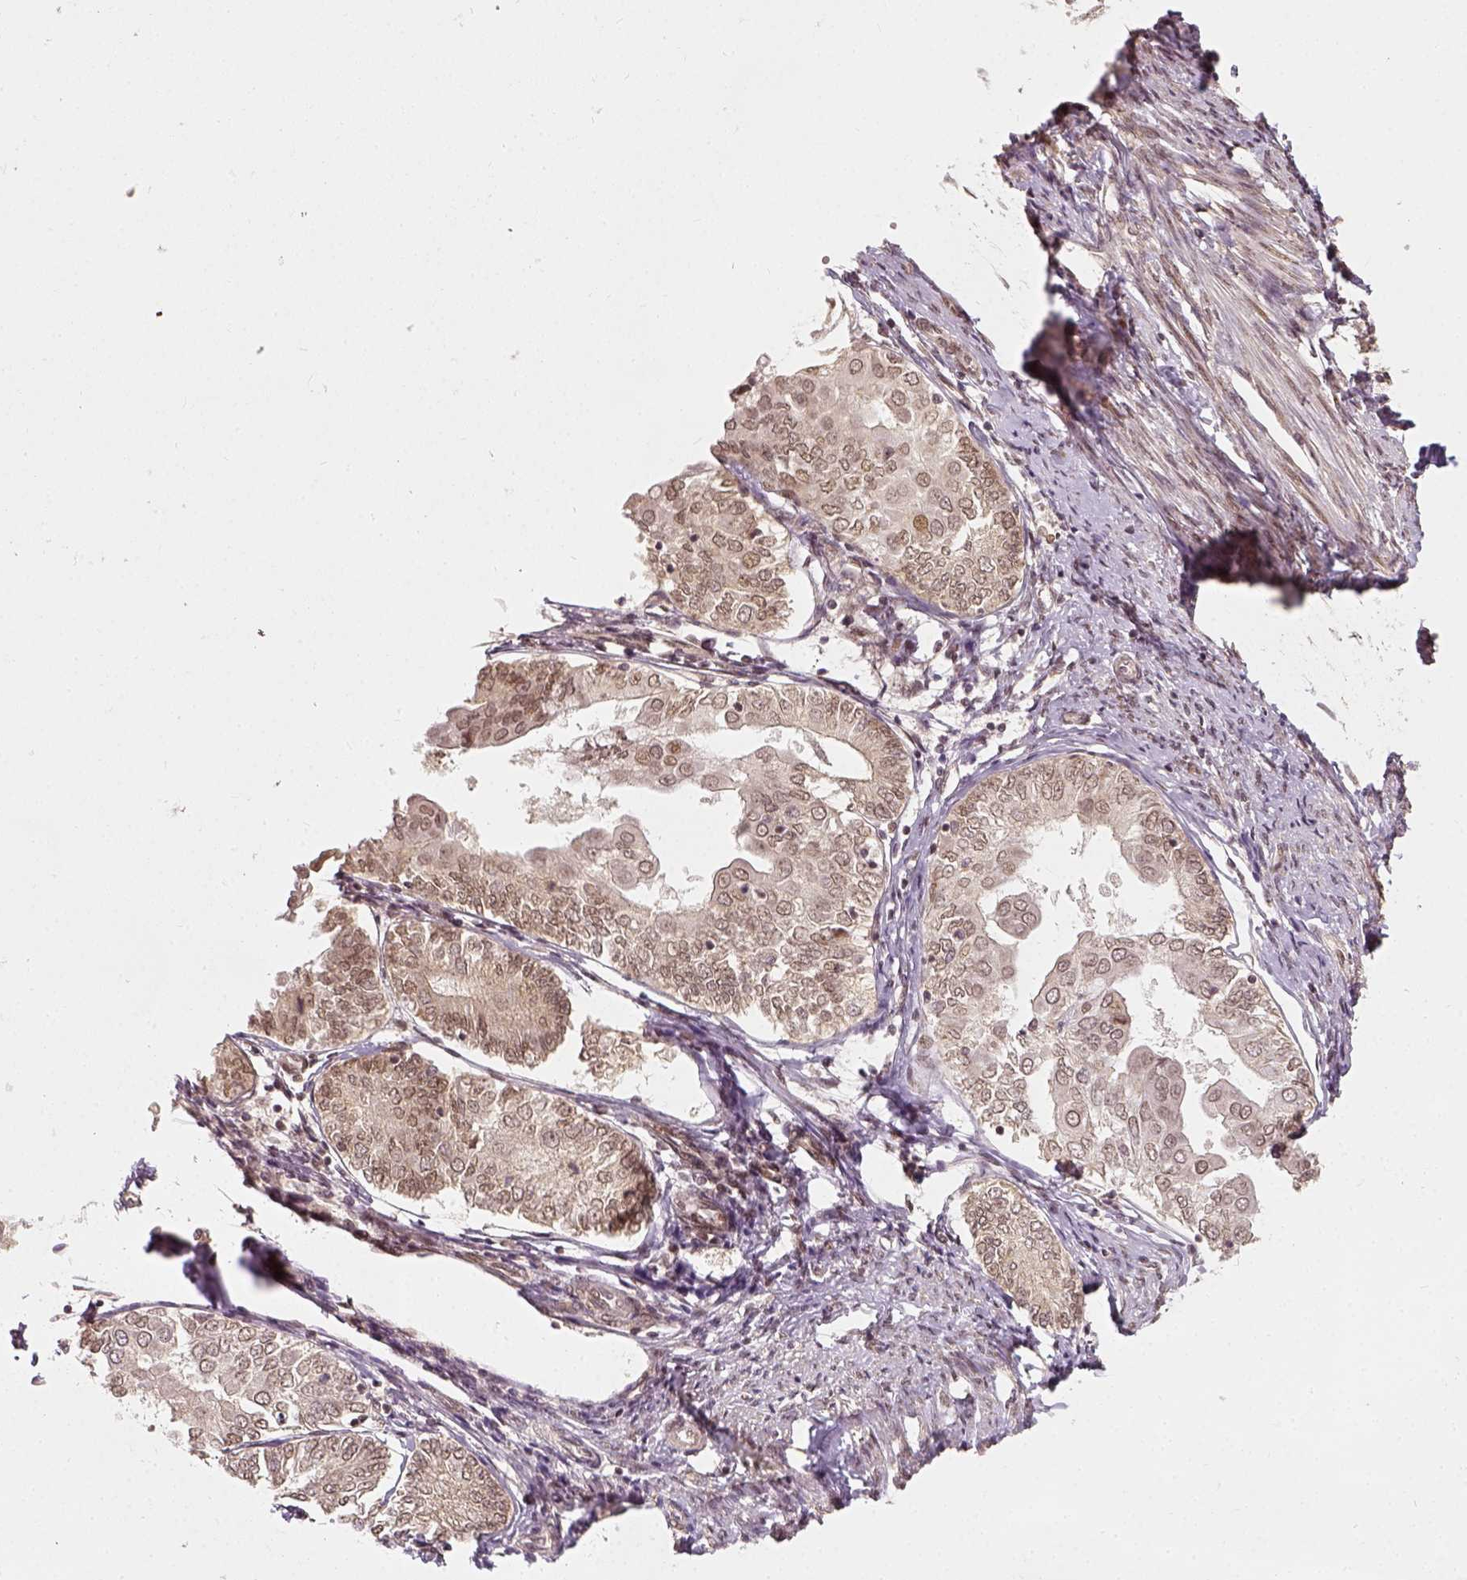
{"staining": {"intensity": "weak", "quantity": ">75%", "location": "nuclear"}, "tissue": "endometrial cancer", "cell_type": "Tumor cells", "image_type": "cancer", "snomed": [{"axis": "morphology", "description": "Adenocarcinoma, NOS"}, {"axis": "topography", "description": "Endometrium"}], "caption": "Immunohistochemistry (IHC) (DAB) staining of human endometrial adenocarcinoma shows weak nuclear protein expression in about >75% of tumor cells.", "gene": "ZMAT3", "patient": {"sex": "female", "age": 68}}